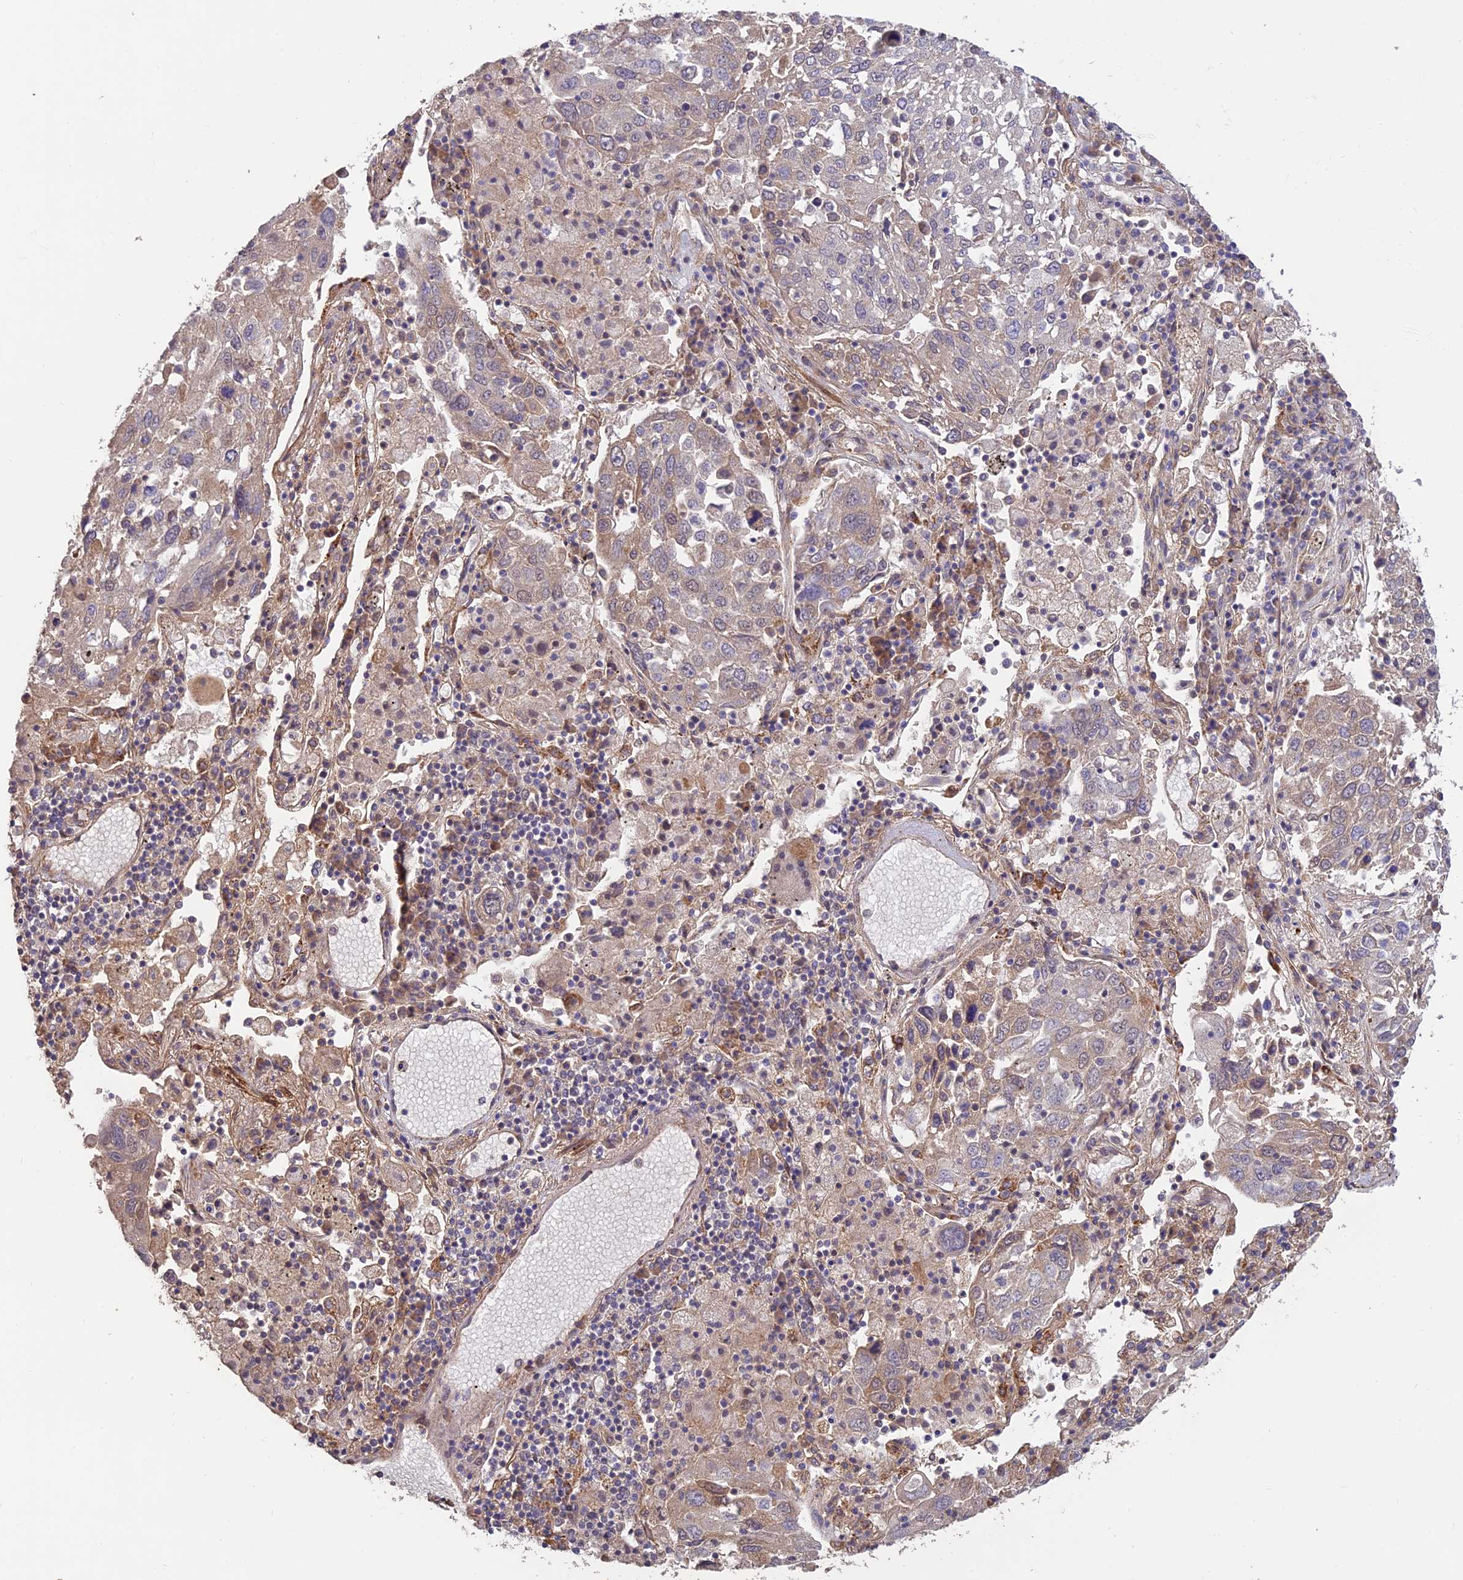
{"staining": {"intensity": "weak", "quantity": "25%-75%", "location": "cytoplasmic/membranous"}, "tissue": "lung cancer", "cell_type": "Tumor cells", "image_type": "cancer", "snomed": [{"axis": "morphology", "description": "Squamous cell carcinoma, NOS"}, {"axis": "topography", "description": "Lung"}], "caption": "Approximately 25%-75% of tumor cells in lung cancer (squamous cell carcinoma) show weak cytoplasmic/membranous protein expression as visualized by brown immunohistochemical staining.", "gene": "PAGR1", "patient": {"sex": "male", "age": 65}}